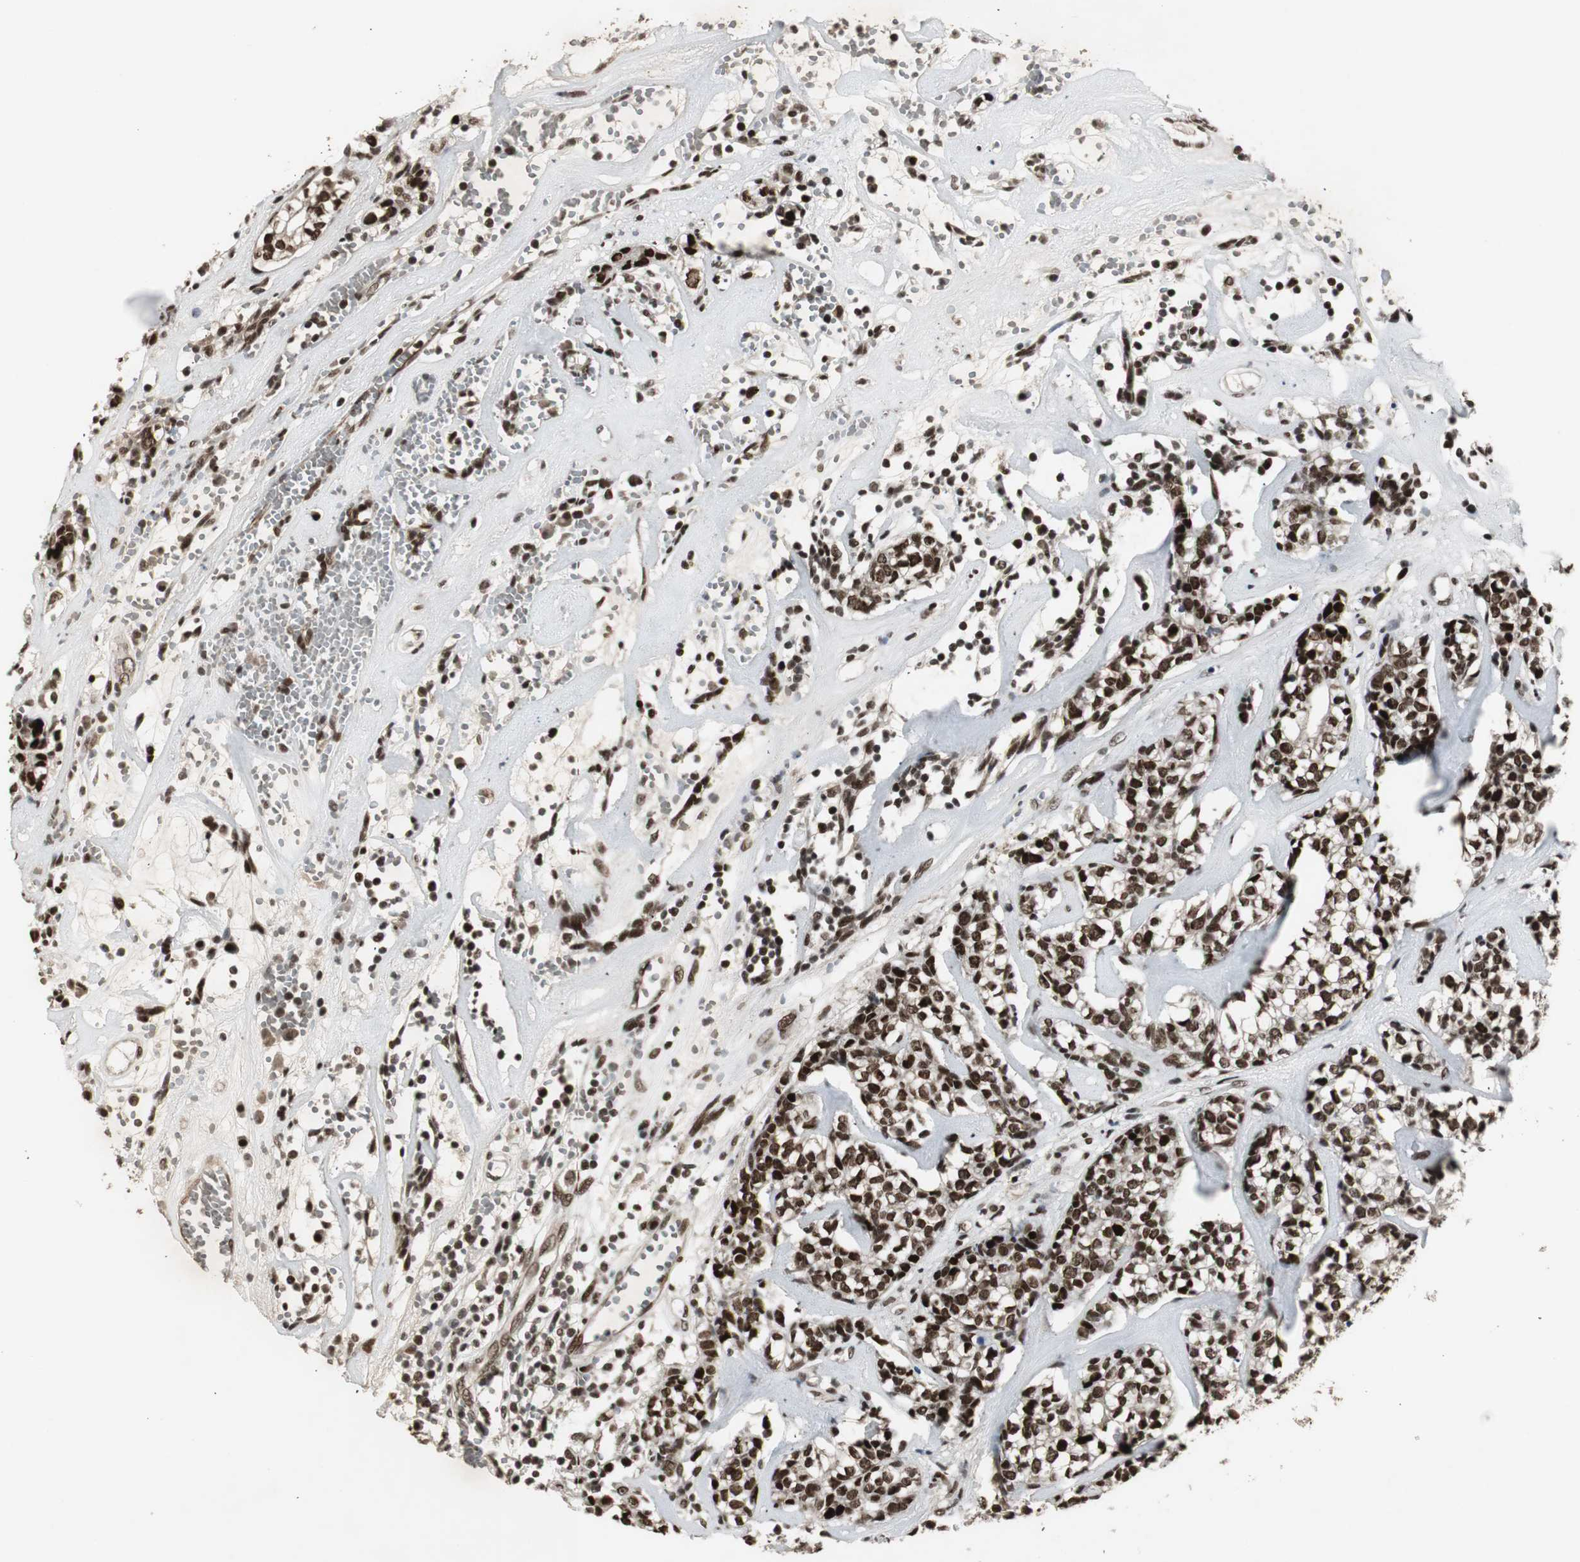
{"staining": {"intensity": "strong", "quantity": ">75%", "location": "nuclear"}, "tissue": "head and neck cancer", "cell_type": "Tumor cells", "image_type": "cancer", "snomed": [{"axis": "morphology", "description": "Adenocarcinoma, NOS"}, {"axis": "topography", "description": "Salivary gland"}, {"axis": "topography", "description": "Head-Neck"}], "caption": "Head and neck cancer (adenocarcinoma) stained for a protein demonstrates strong nuclear positivity in tumor cells. (Stains: DAB in brown, nuclei in blue, Microscopy: brightfield microscopy at high magnification).", "gene": "TAF5", "patient": {"sex": "female", "age": 65}}